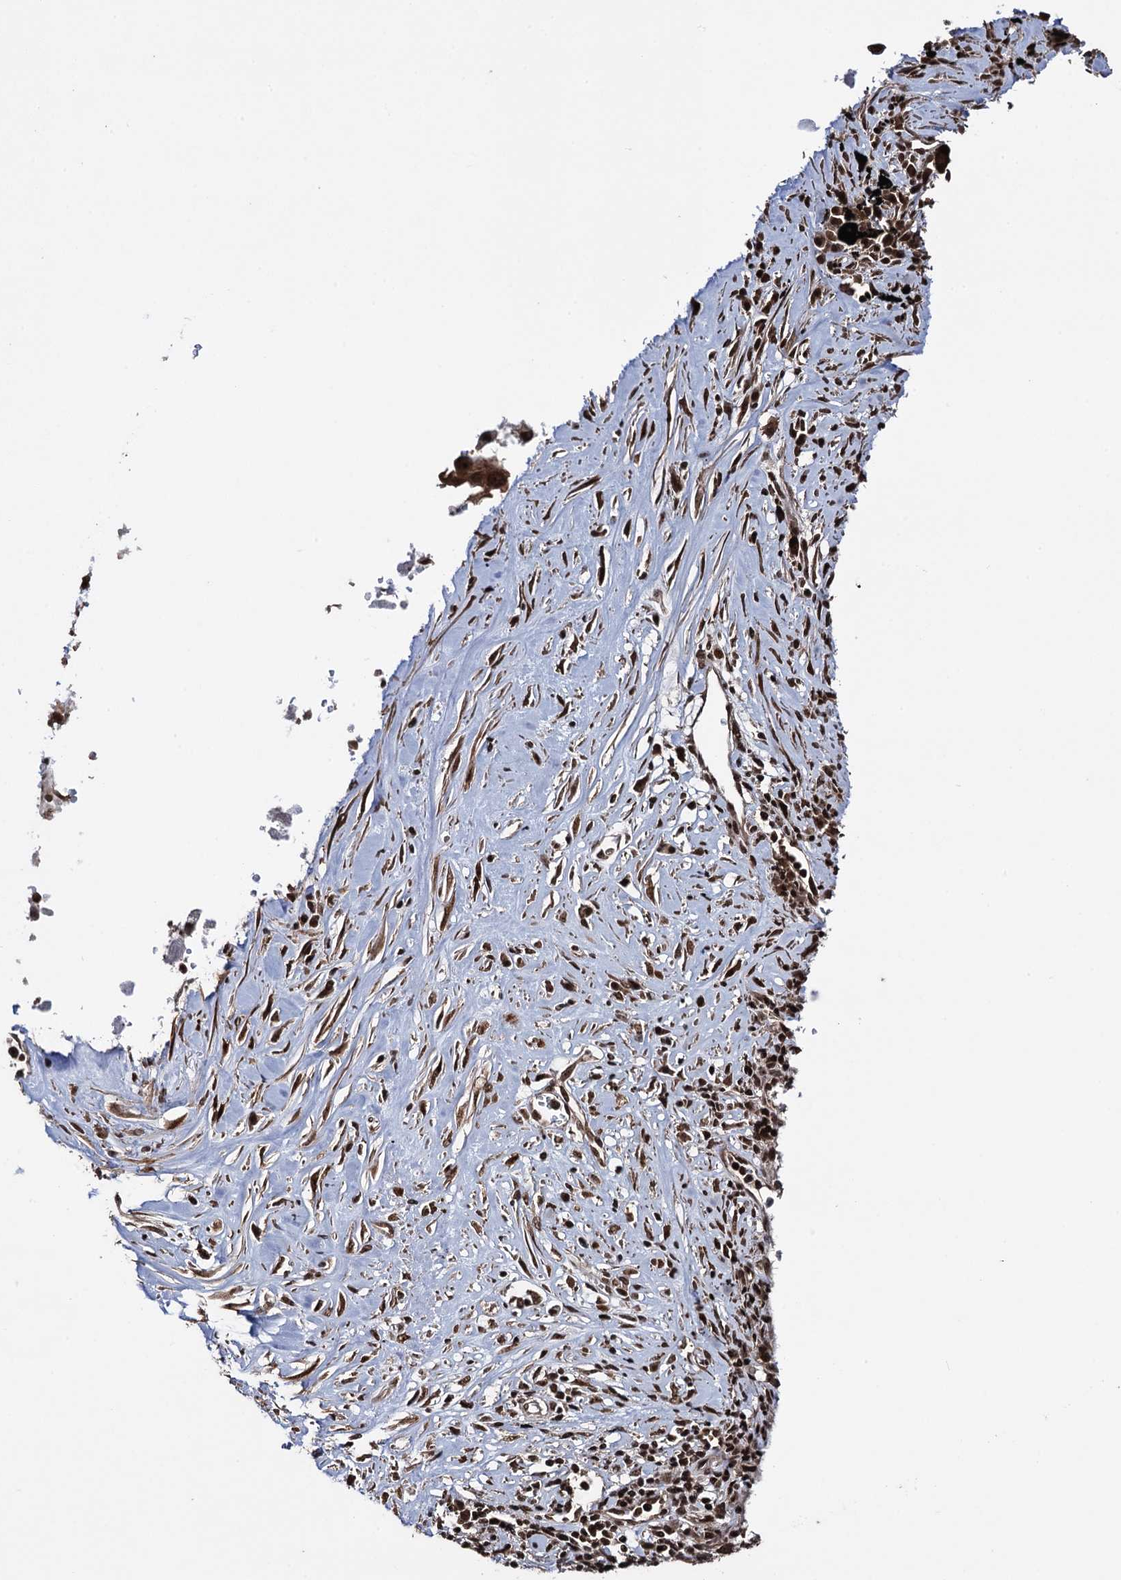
{"staining": {"intensity": "strong", "quantity": ">75%", "location": "nuclear"}, "tissue": "lung cancer", "cell_type": "Tumor cells", "image_type": "cancer", "snomed": [{"axis": "morphology", "description": "Squamous cell carcinoma, NOS"}, {"axis": "topography", "description": "Lung"}], "caption": "Protein staining of squamous cell carcinoma (lung) tissue shows strong nuclear expression in about >75% of tumor cells. Nuclei are stained in blue.", "gene": "ZNF169", "patient": {"sex": "male", "age": 61}}